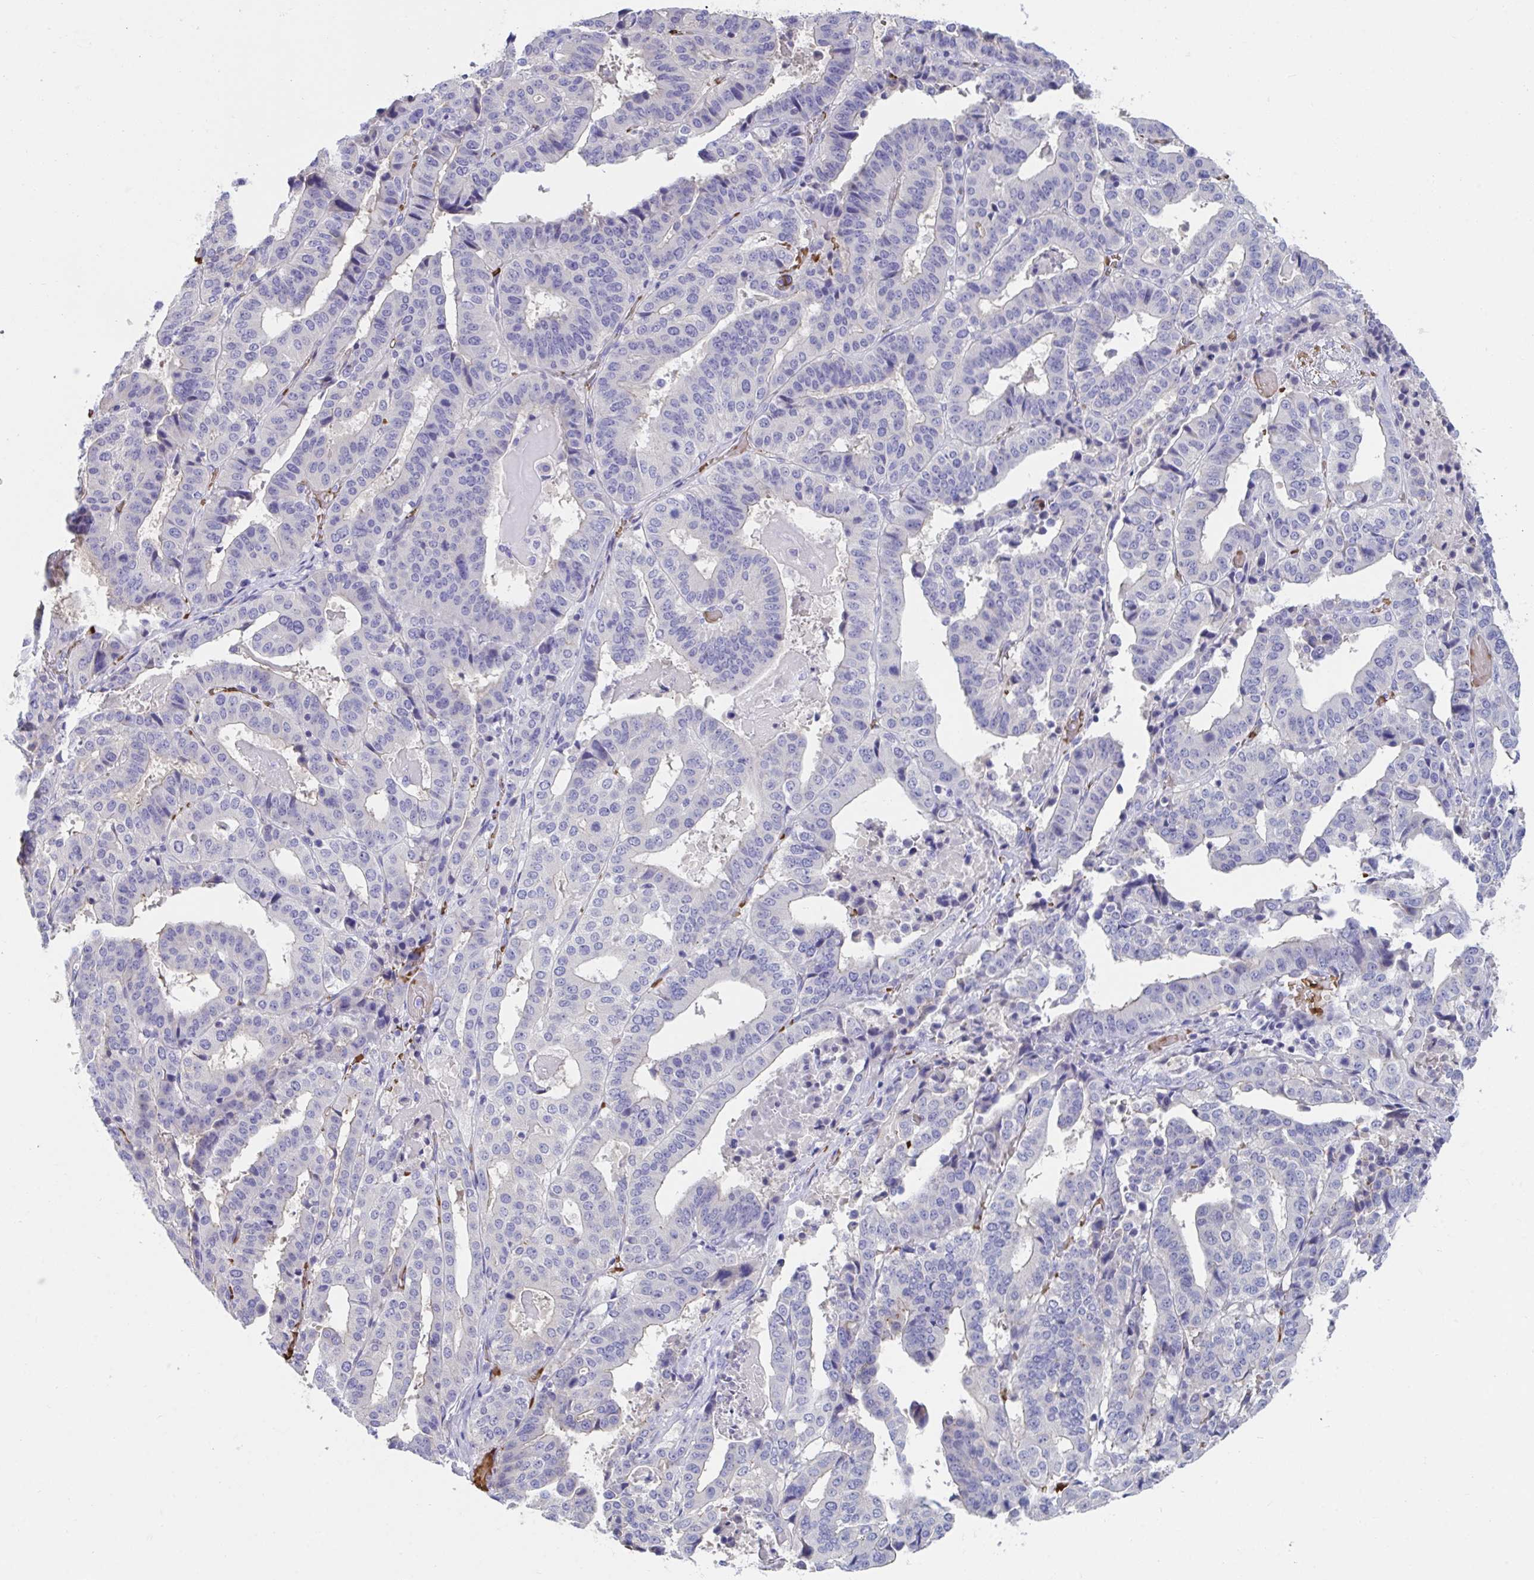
{"staining": {"intensity": "negative", "quantity": "none", "location": "none"}, "tissue": "stomach cancer", "cell_type": "Tumor cells", "image_type": "cancer", "snomed": [{"axis": "morphology", "description": "Adenocarcinoma, NOS"}, {"axis": "topography", "description": "Stomach"}], "caption": "Stomach cancer was stained to show a protein in brown. There is no significant staining in tumor cells. (DAB IHC visualized using brightfield microscopy, high magnification).", "gene": "TTC30B", "patient": {"sex": "male", "age": 48}}